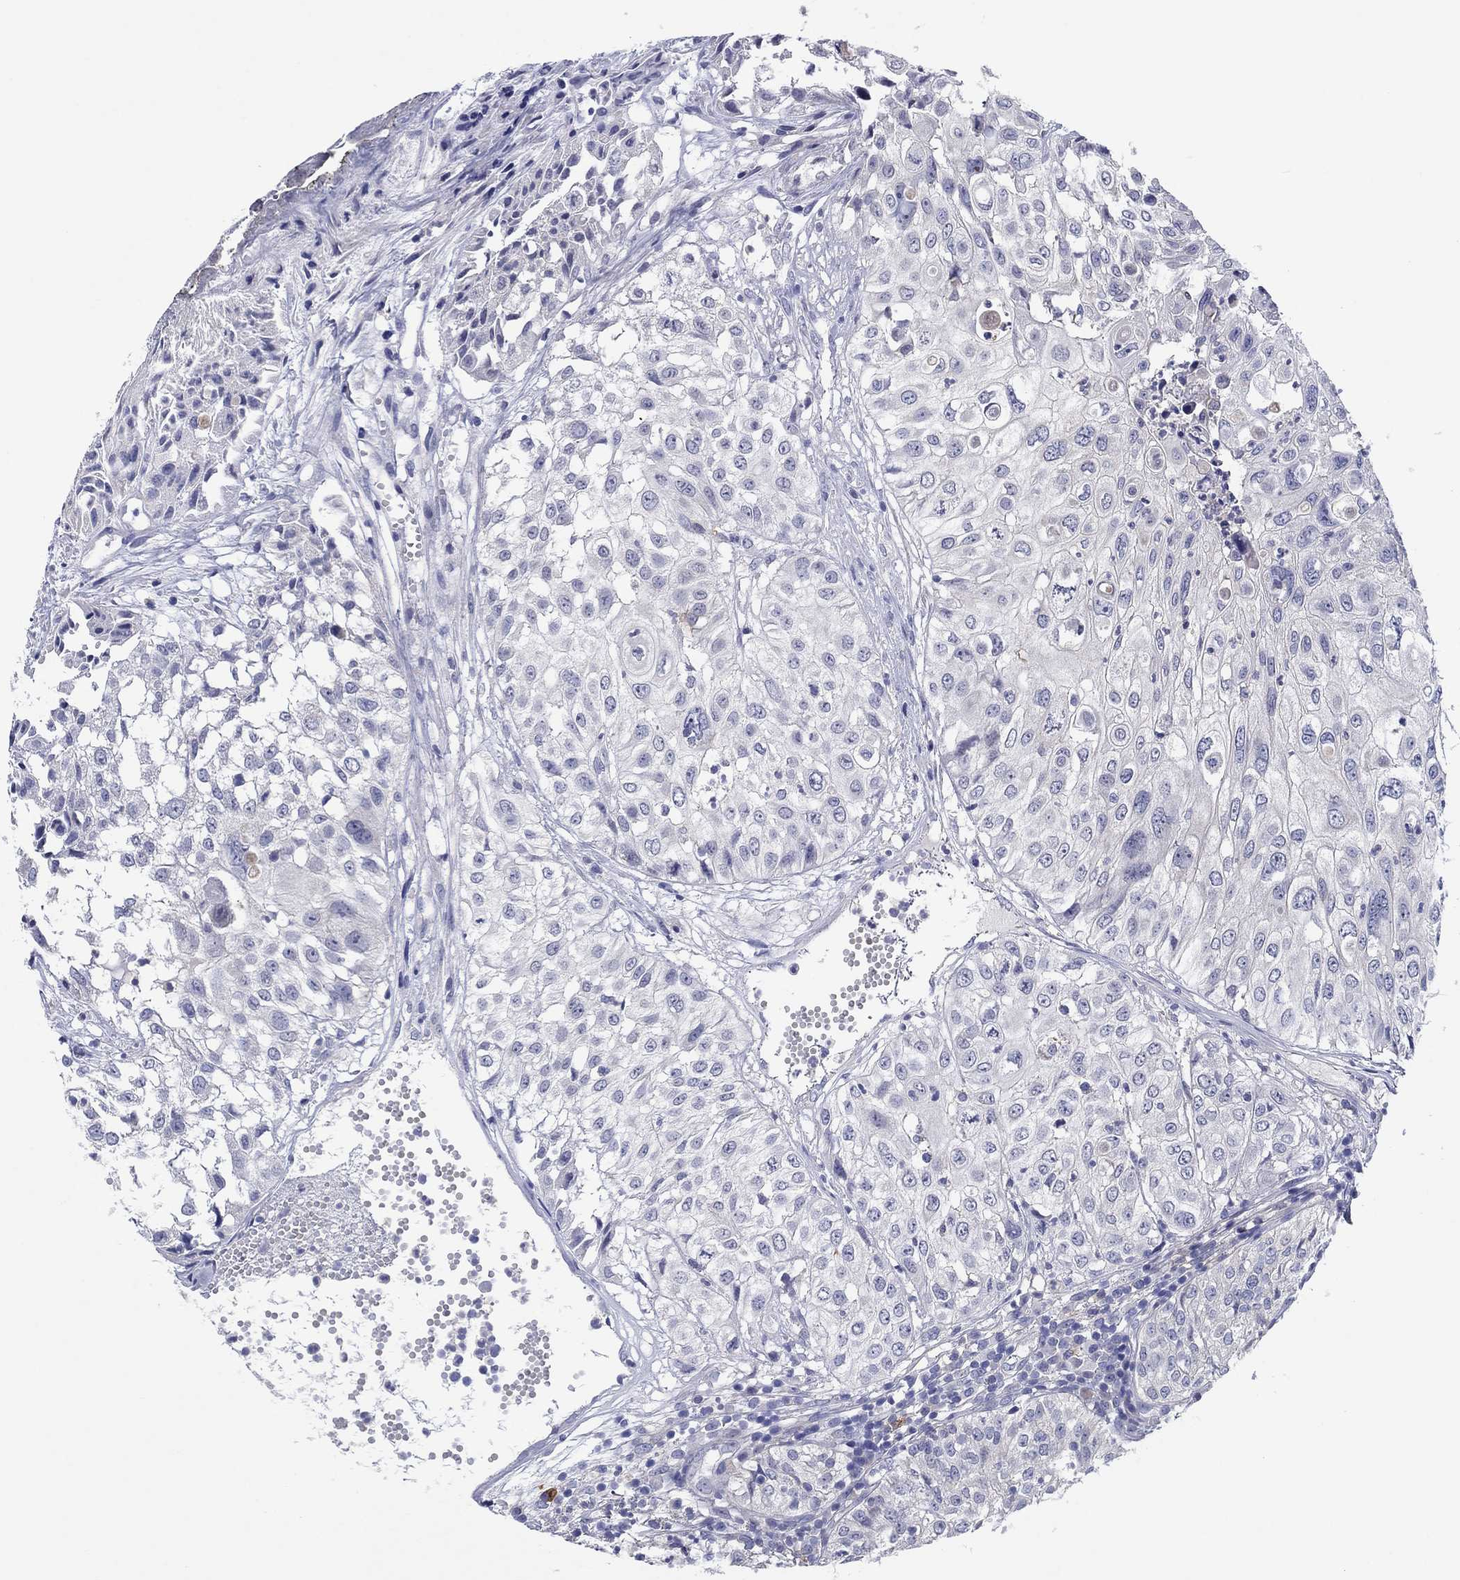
{"staining": {"intensity": "negative", "quantity": "none", "location": "none"}, "tissue": "urothelial cancer", "cell_type": "Tumor cells", "image_type": "cancer", "snomed": [{"axis": "morphology", "description": "Urothelial carcinoma, High grade"}, {"axis": "topography", "description": "Urinary bladder"}], "caption": "High magnification brightfield microscopy of high-grade urothelial carcinoma stained with DAB (3,3'-diaminobenzidine) (brown) and counterstained with hematoxylin (blue): tumor cells show no significant staining.", "gene": "HDC", "patient": {"sex": "female", "age": 79}}